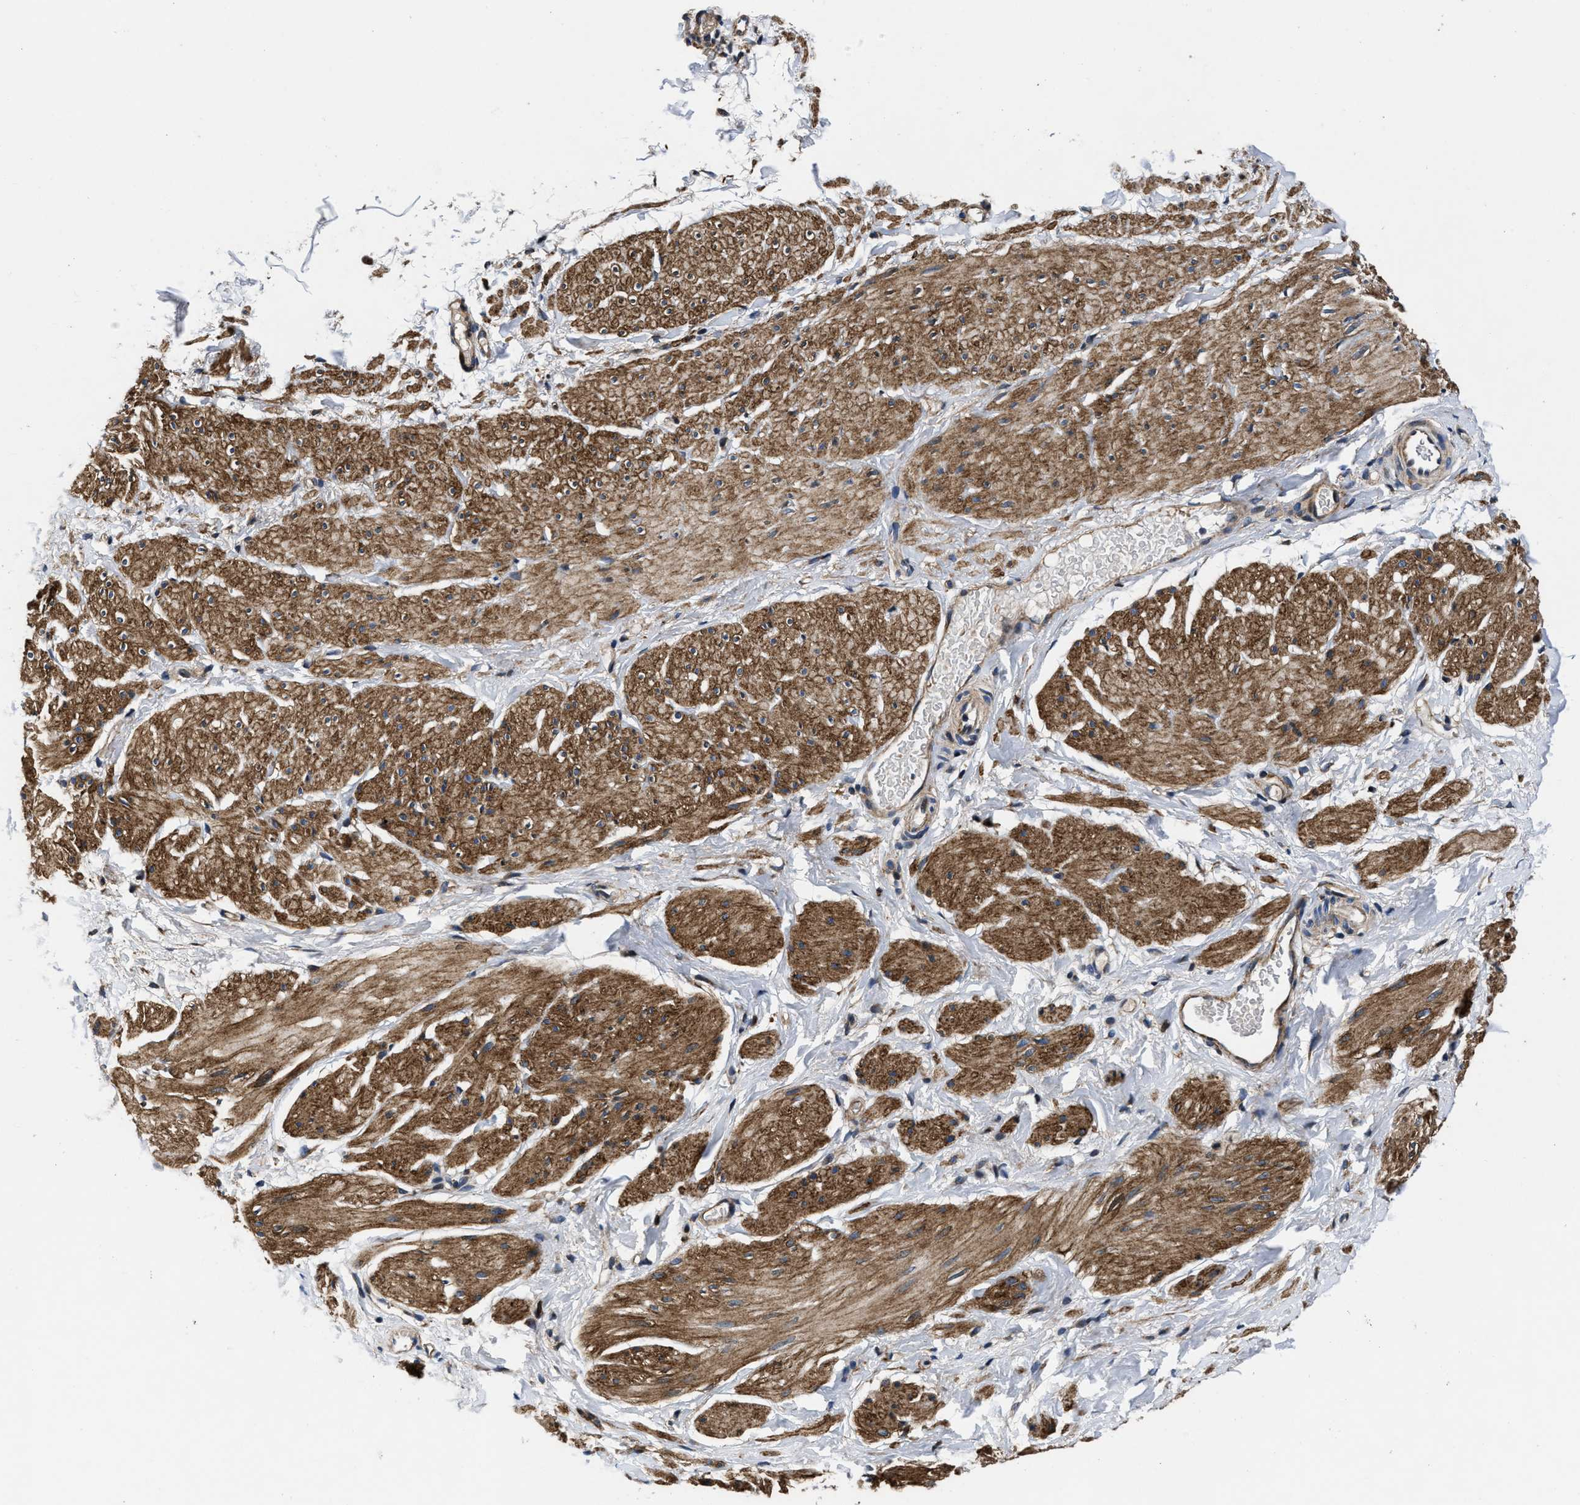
{"staining": {"intensity": "moderate", "quantity": "25%-75%", "location": "cytoplasmic/membranous"}, "tissue": "smooth muscle", "cell_type": "Smooth muscle cells", "image_type": "normal", "snomed": [{"axis": "morphology", "description": "Normal tissue, NOS"}, {"axis": "topography", "description": "Smooth muscle"}], "caption": "Immunohistochemistry histopathology image of normal human smooth muscle stained for a protein (brown), which exhibits medium levels of moderate cytoplasmic/membranous positivity in approximately 25%-75% of smooth muscle cells.", "gene": "C2orf66", "patient": {"sex": "male", "age": 16}}